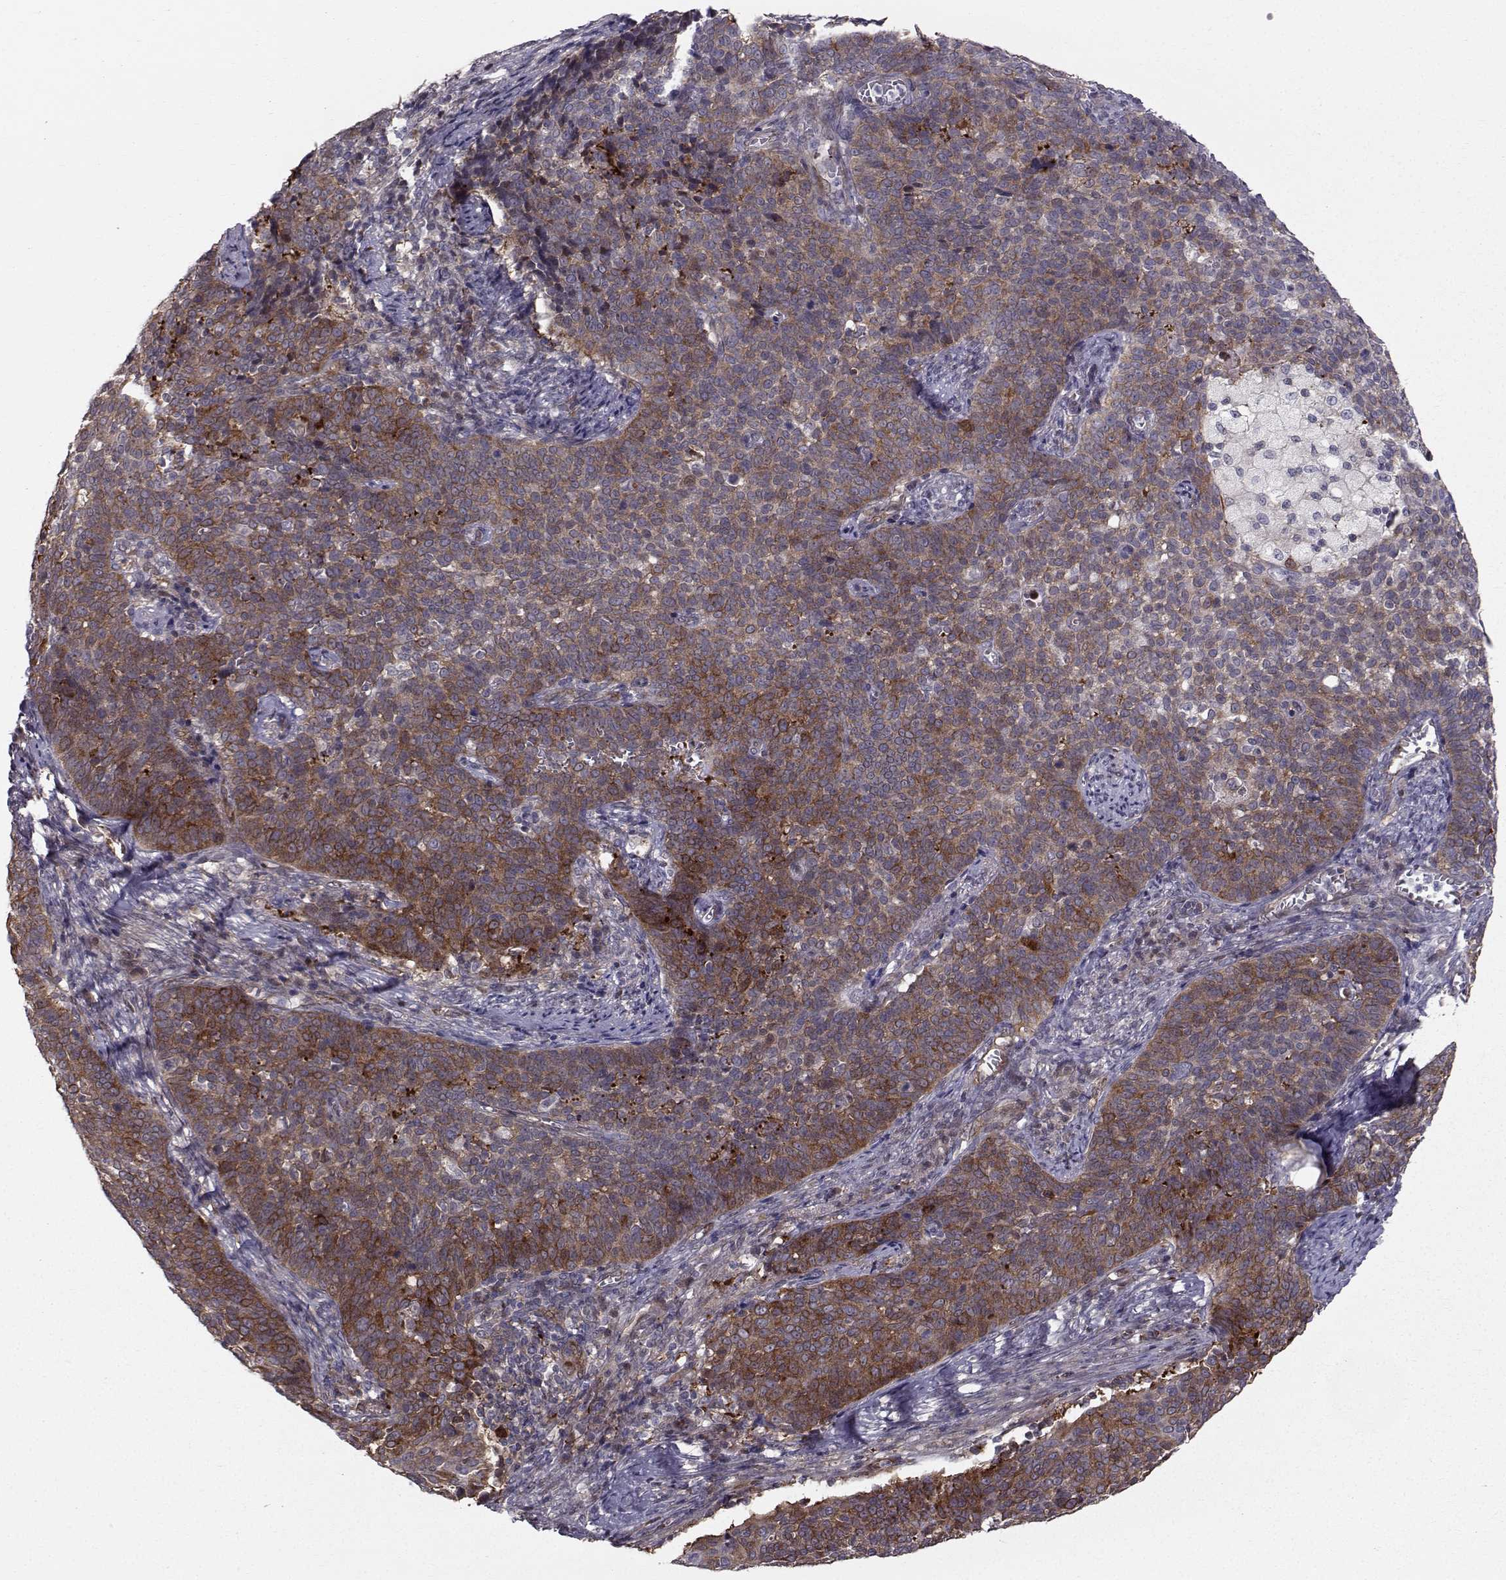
{"staining": {"intensity": "strong", "quantity": "<25%", "location": "cytoplasmic/membranous"}, "tissue": "cervical cancer", "cell_type": "Tumor cells", "image_type": "cancer", "snomed": [{"axis": "morphology", "description": "Squamous cell carcinoma, NOS"}, {"axis": "topography", "description": "Cervix"}], "caption": "Tumor cells demonstrate medium levels of strong cytoplasmic/membranous positivity in approximately <25% of cells in human cervical squamous cell carcinoma.", "gene": "HSP90AB1", "patient": {"sex": "female", "age": 39}}